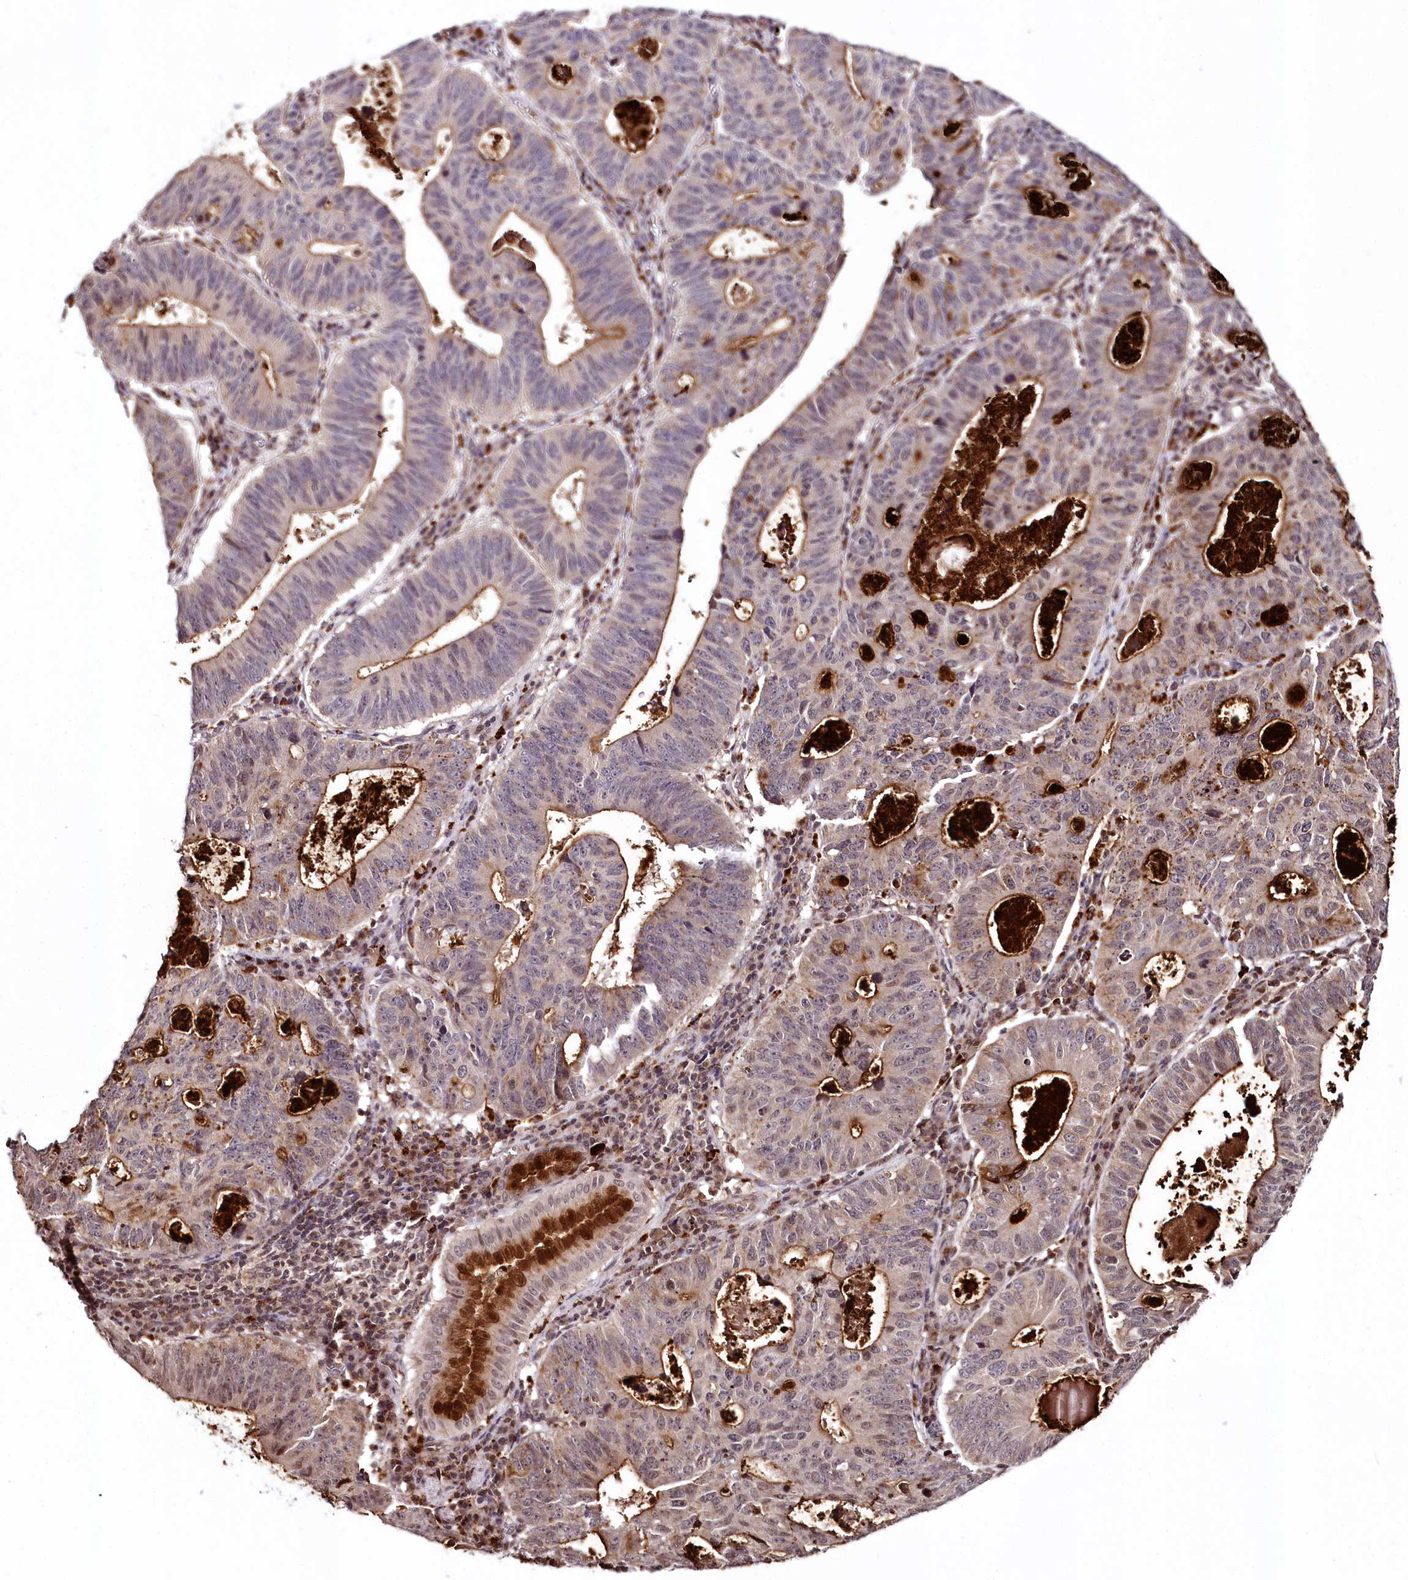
{"staining": {"intensity": "moderate", "quantity": "<25%", "location": "cytoplasmic/membranous"}, "tissue": "stomach cancer", "cell_type": "Tumor cells", "image_type": "cancer", "snomed": [{"axis": "morphology", "description": "Adenocarcinoma, NOS"}, {"axis": "topography", "description": "Stomach"}], "caption": "Immunohistochemistry photomicrograph of human stomach adenocarcinoma stained for a protein (brown), which shows low levels of moderate cytoplasmic/membranous expression in approximately <25% of tumor cells.", "gene": "HOXC8", "patient": {"sex": "male", "age": 59}}